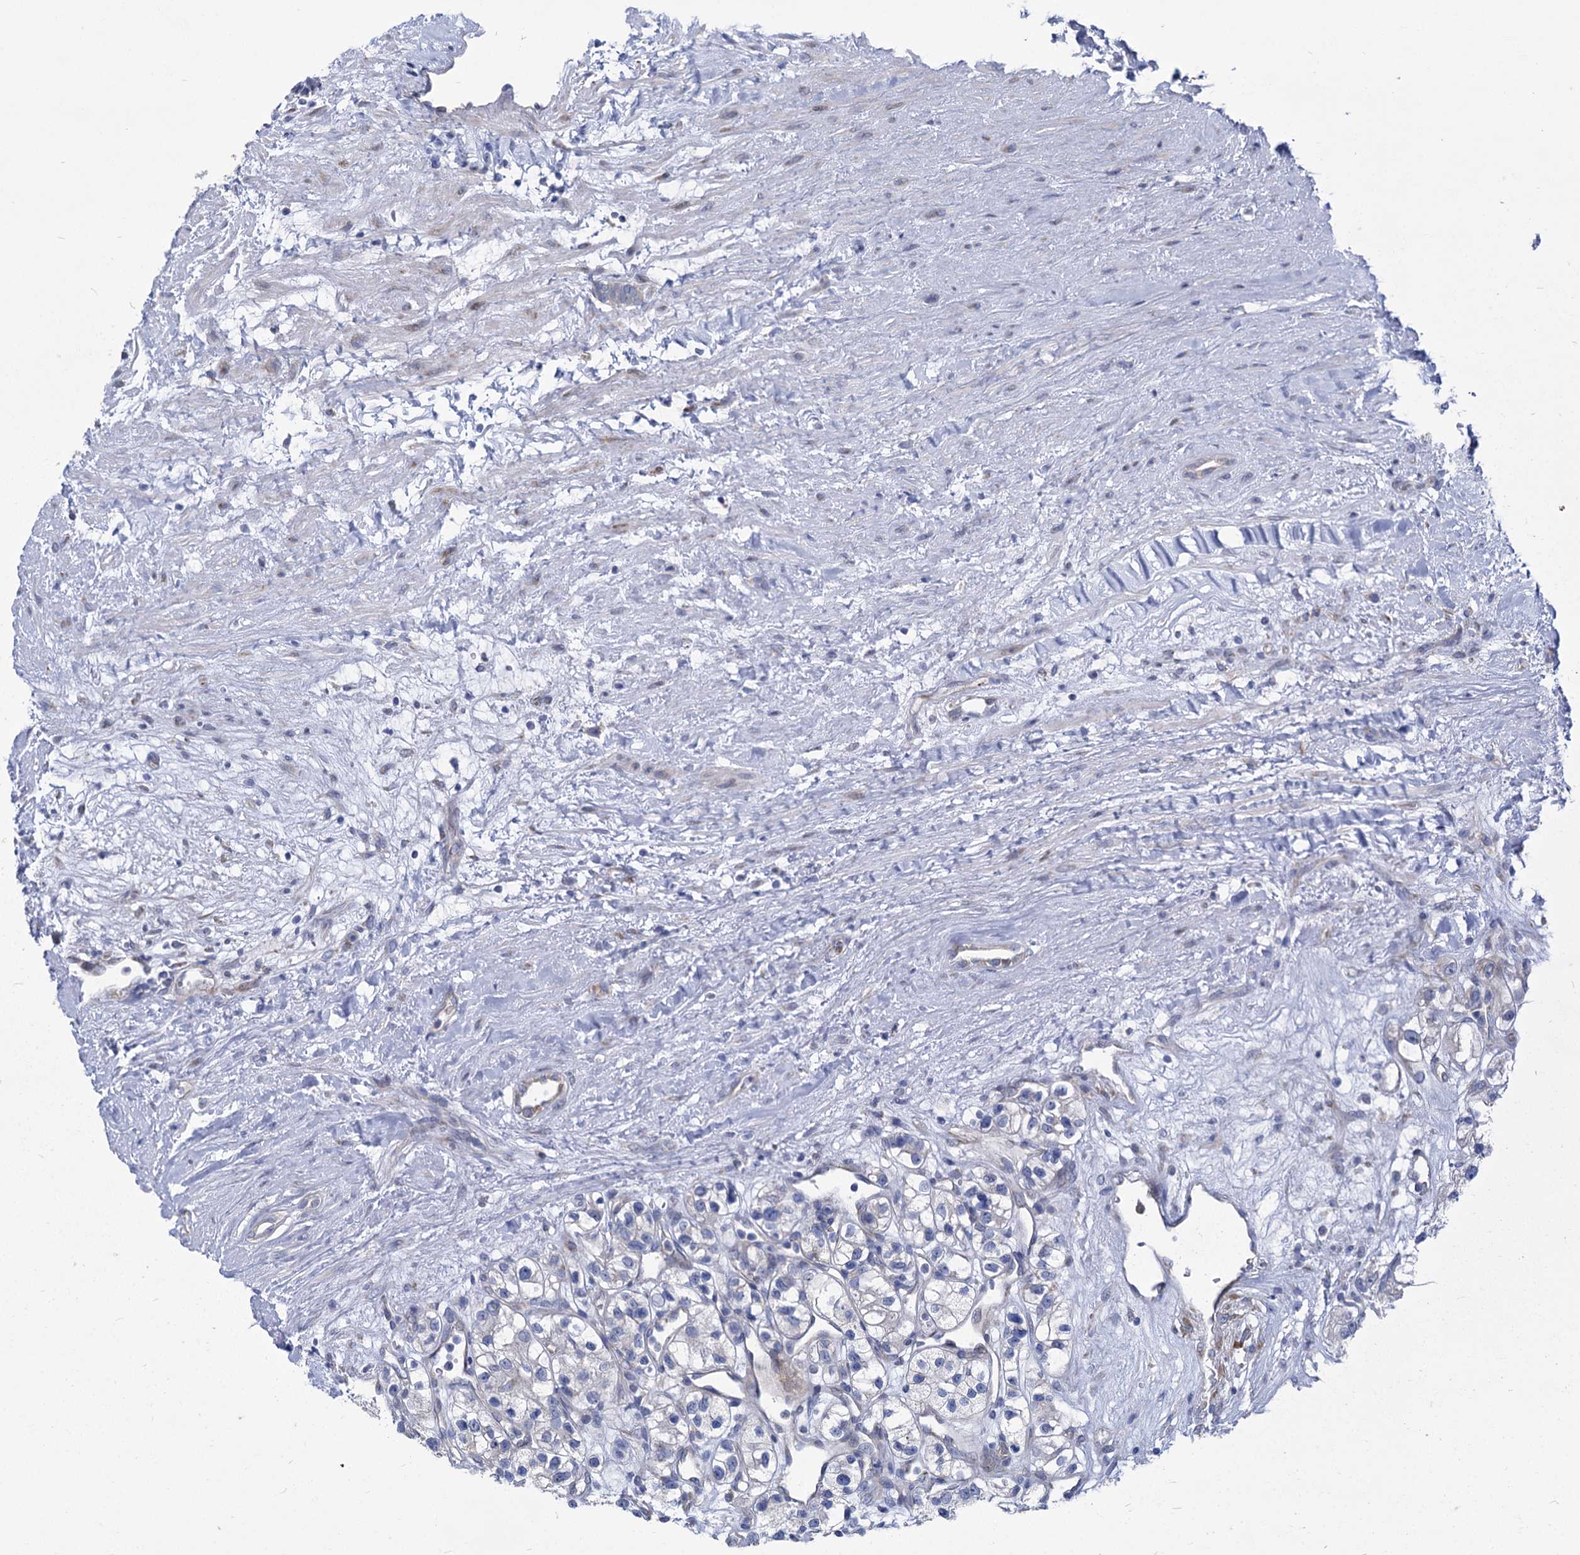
{"staining": {"intensity": "negative", "quantity": "none", "location": "none"}, "tissue": "renal cancer", "cell_type": "Tumor cells", "image_type": "cancer", "snomed": [{"axis": "morphology", "description": "Adenocarcinoma, NOS"}, {"axis": "topography", "description": "Kidney"}], "caption": "Tumor cells show no significant staining in renal adenocarcinoma.", "gene": "PRSS35", "patient": {"sex": "female", "age": 57}}